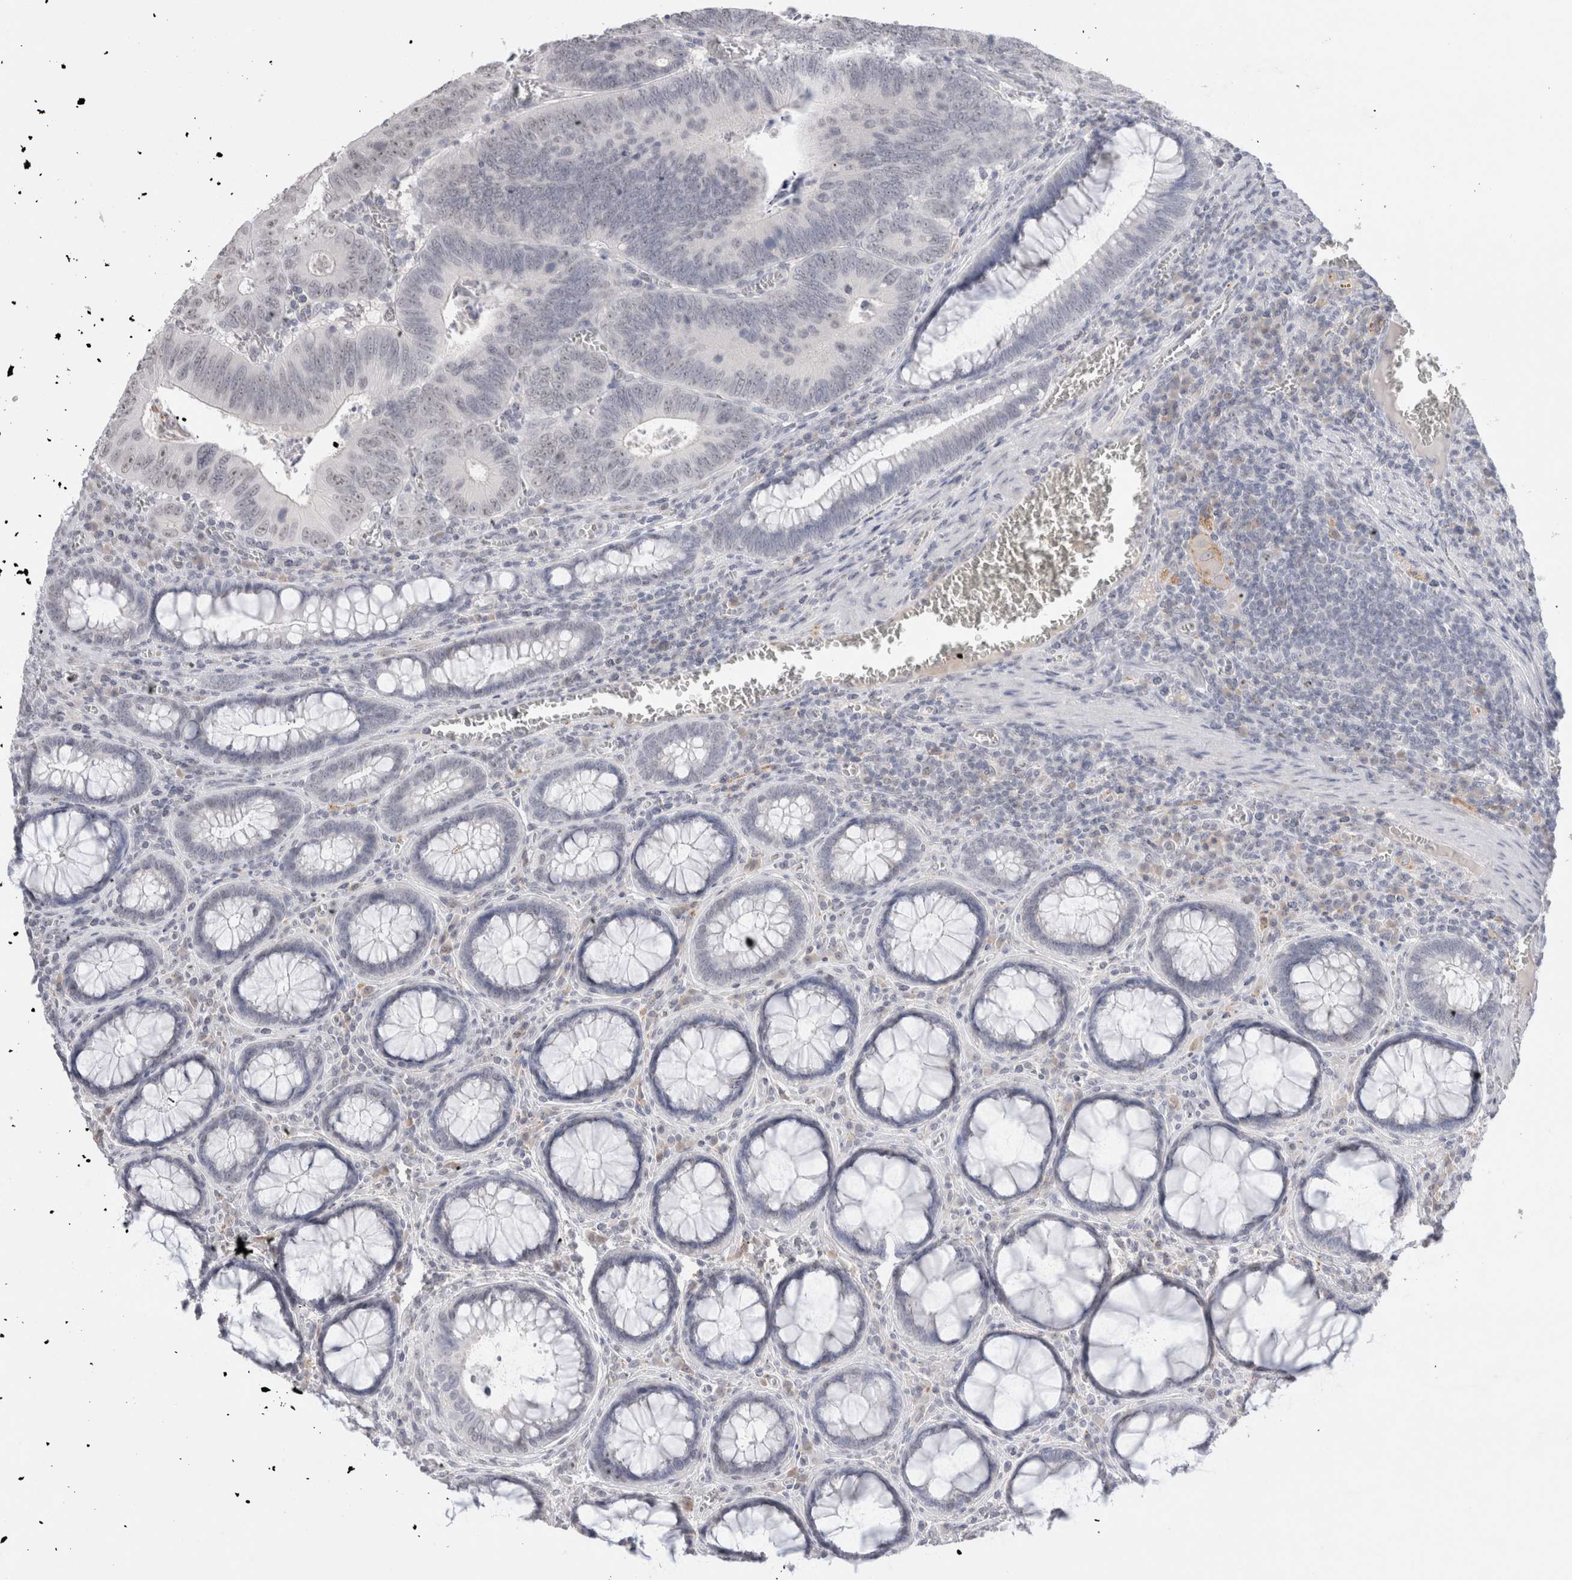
{"staining": {"intensity": "negative", "quantity": "none", "location": "none"}, "tissue": "colorectal cancer", "cell_type": "Tumor cells", "image_type": "cancer", "snomed": [{"axis": "morphology", "description": "Inflammation, NOS"}, {"axis": "morphology", "description": "Adenocarcinoma, NOS"}, {"axis": "topography", "description": "Colon"}], "caption": "There is no significant positivity in tumor cells of colorectal cancer.", "gene": "CADM3", "patient": {"sex": "male", "age": 72}}